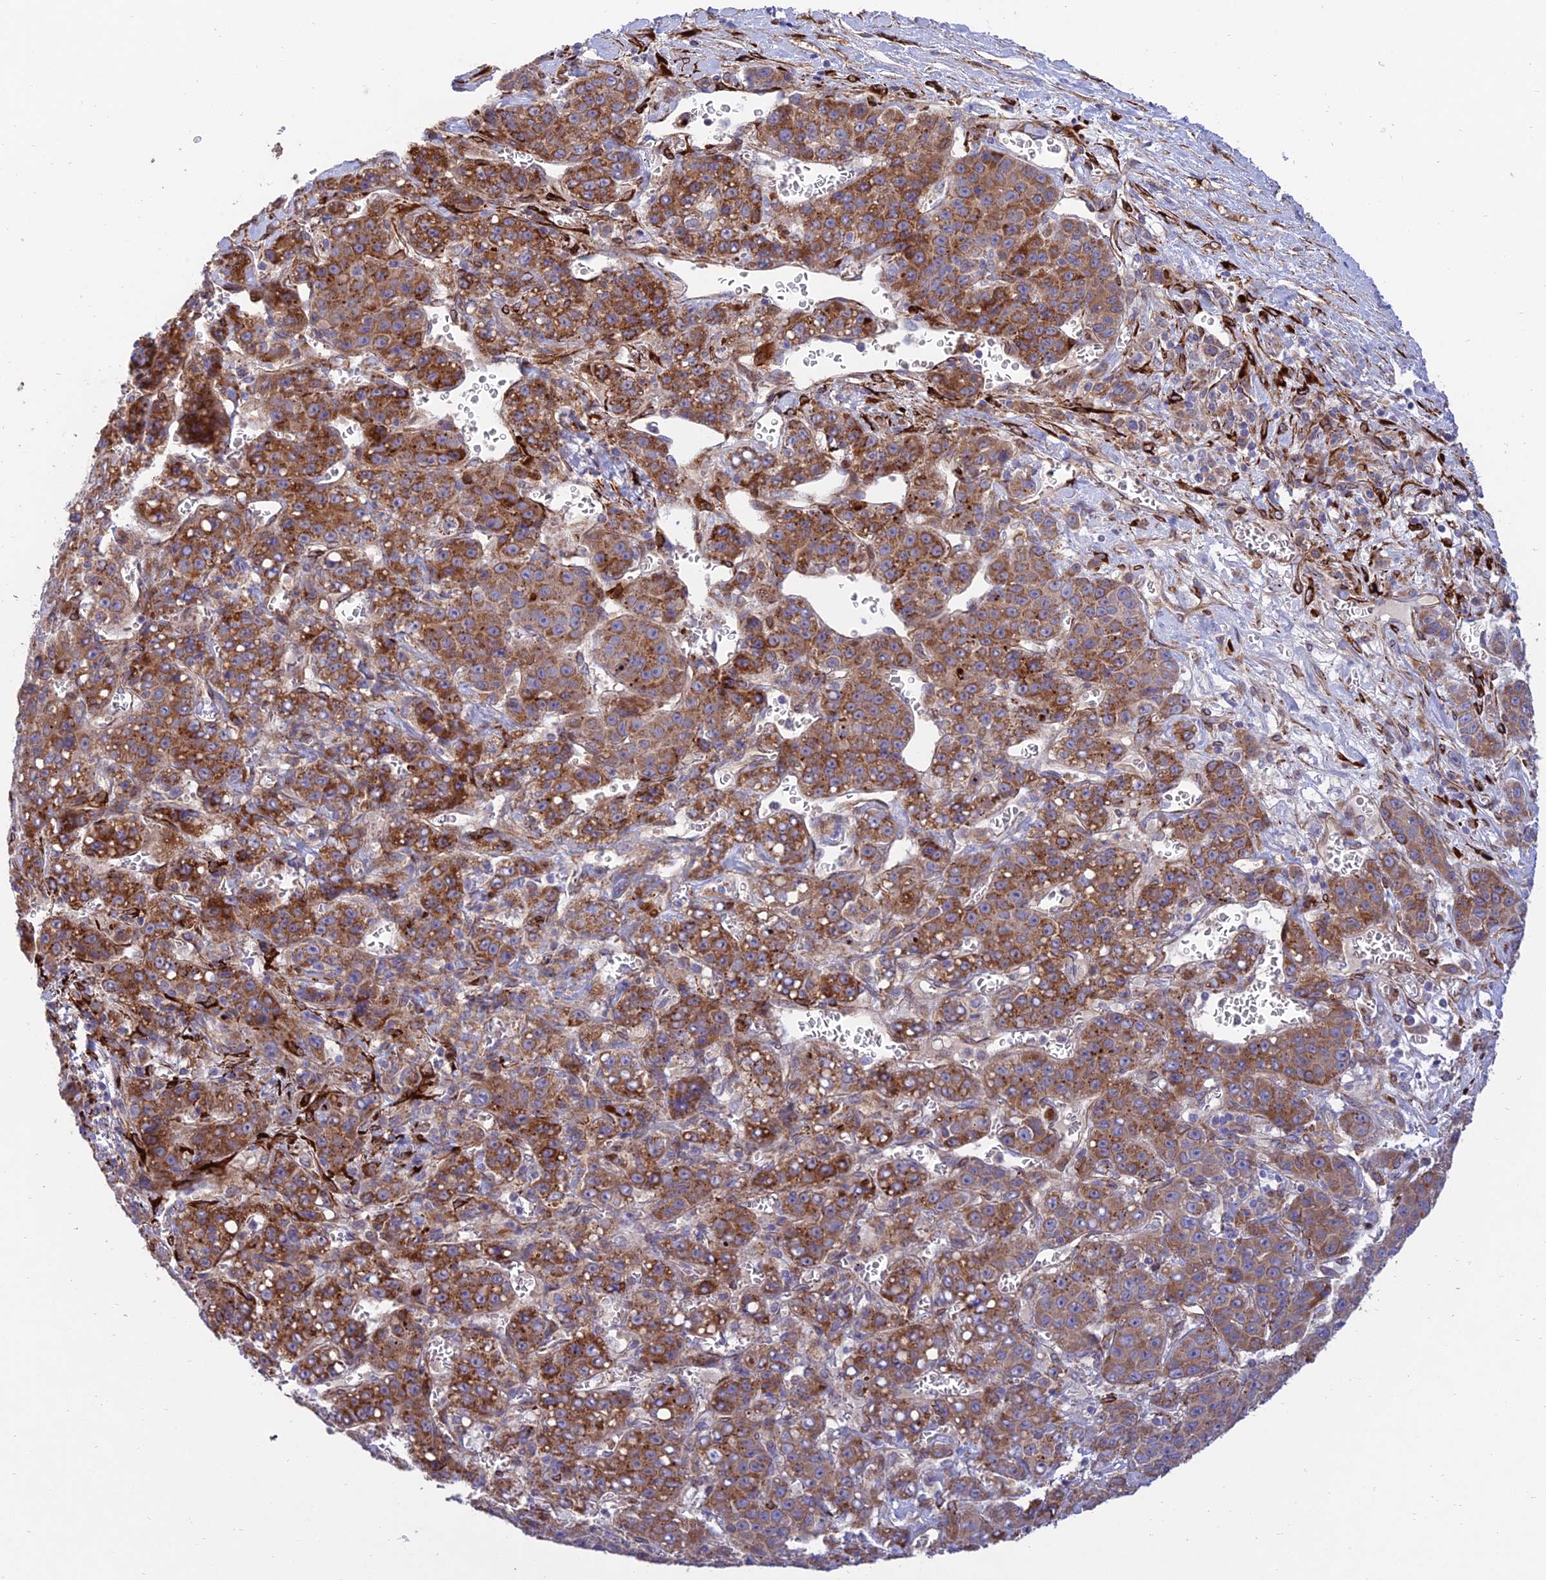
{"staining": {"intensity": "moderate", "quantity": ">75%", "location": "cytoplasmic/membranous"}, "tissue": "liver cancer", "cell_type": "Tumor cells", "image_type": "cancer", "snomed": [{"axis": "morphology", "description": "Carcinoma, Hepatocellular, NOS"}, {"axis": "topography", "description": "Liver"}], "caption": "Immunohistochemical staining of liver cancer (hepatocellular carcinoma) displays medium levels of moderate cytoplasmic/membranous protein expression in about >75% of tumor cells.", "gene": "RCN3", "patient": {"sex": "female", "age": 53}}